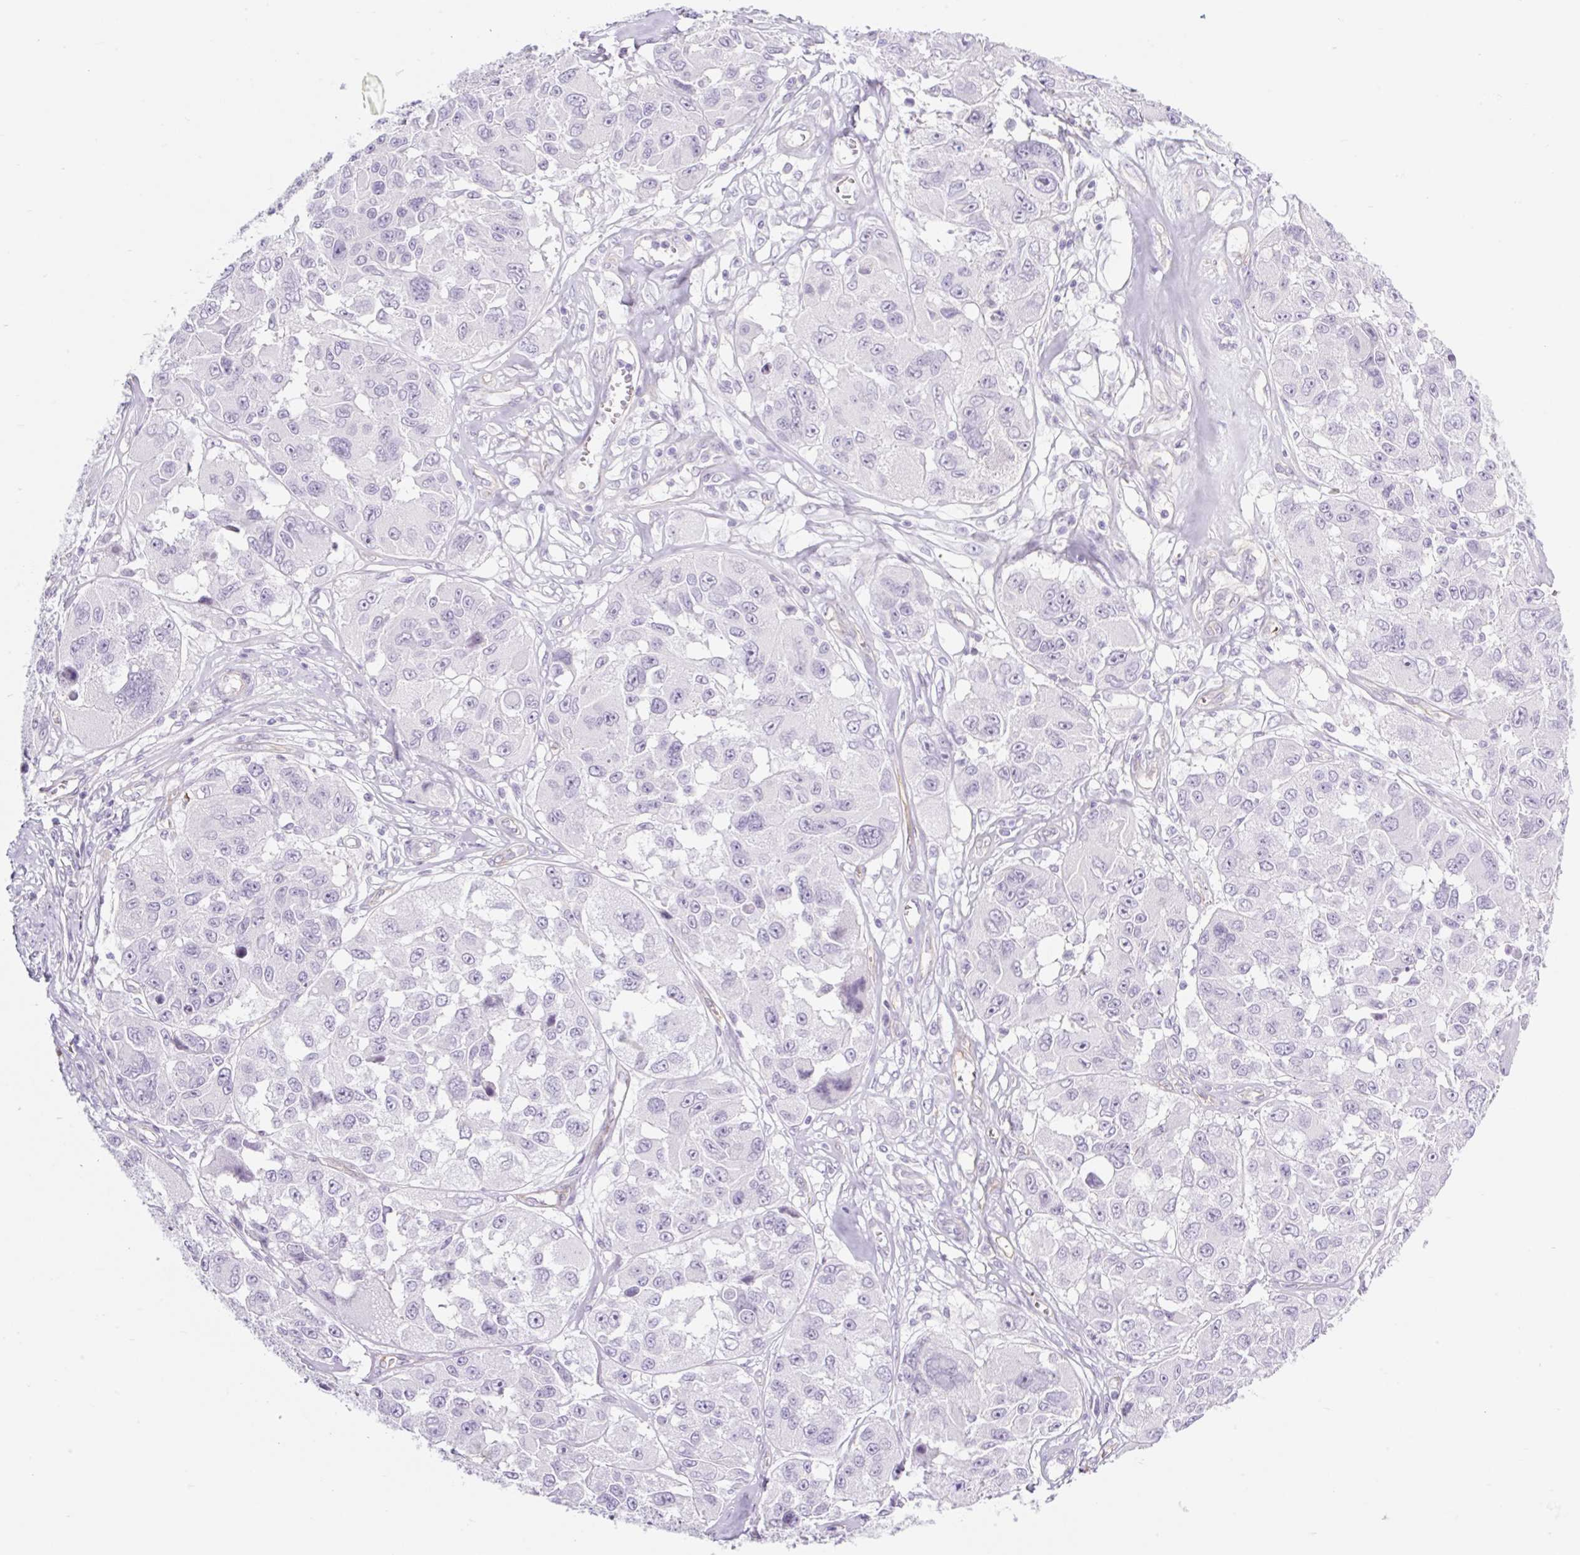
{"staining": {"intensity": "negative", "quantity": "none", "location": "none"}, "tissue": "melanoma", "cell_type": "Tumor cells", "image_type": "cancer", "snomed": [{"axis": "morphology", "description": "Malignant melanoma, NOS"}, {"axis": "topography", "description": "Skin"}], "caption": "DAB (3,3'-diaminobenzidine) immunohistochemical staining of malignant melanoma reveals no significant expression in tumor cells.", "gene": "BCAS1", "patient": {"sex": "female", "age": 66}}